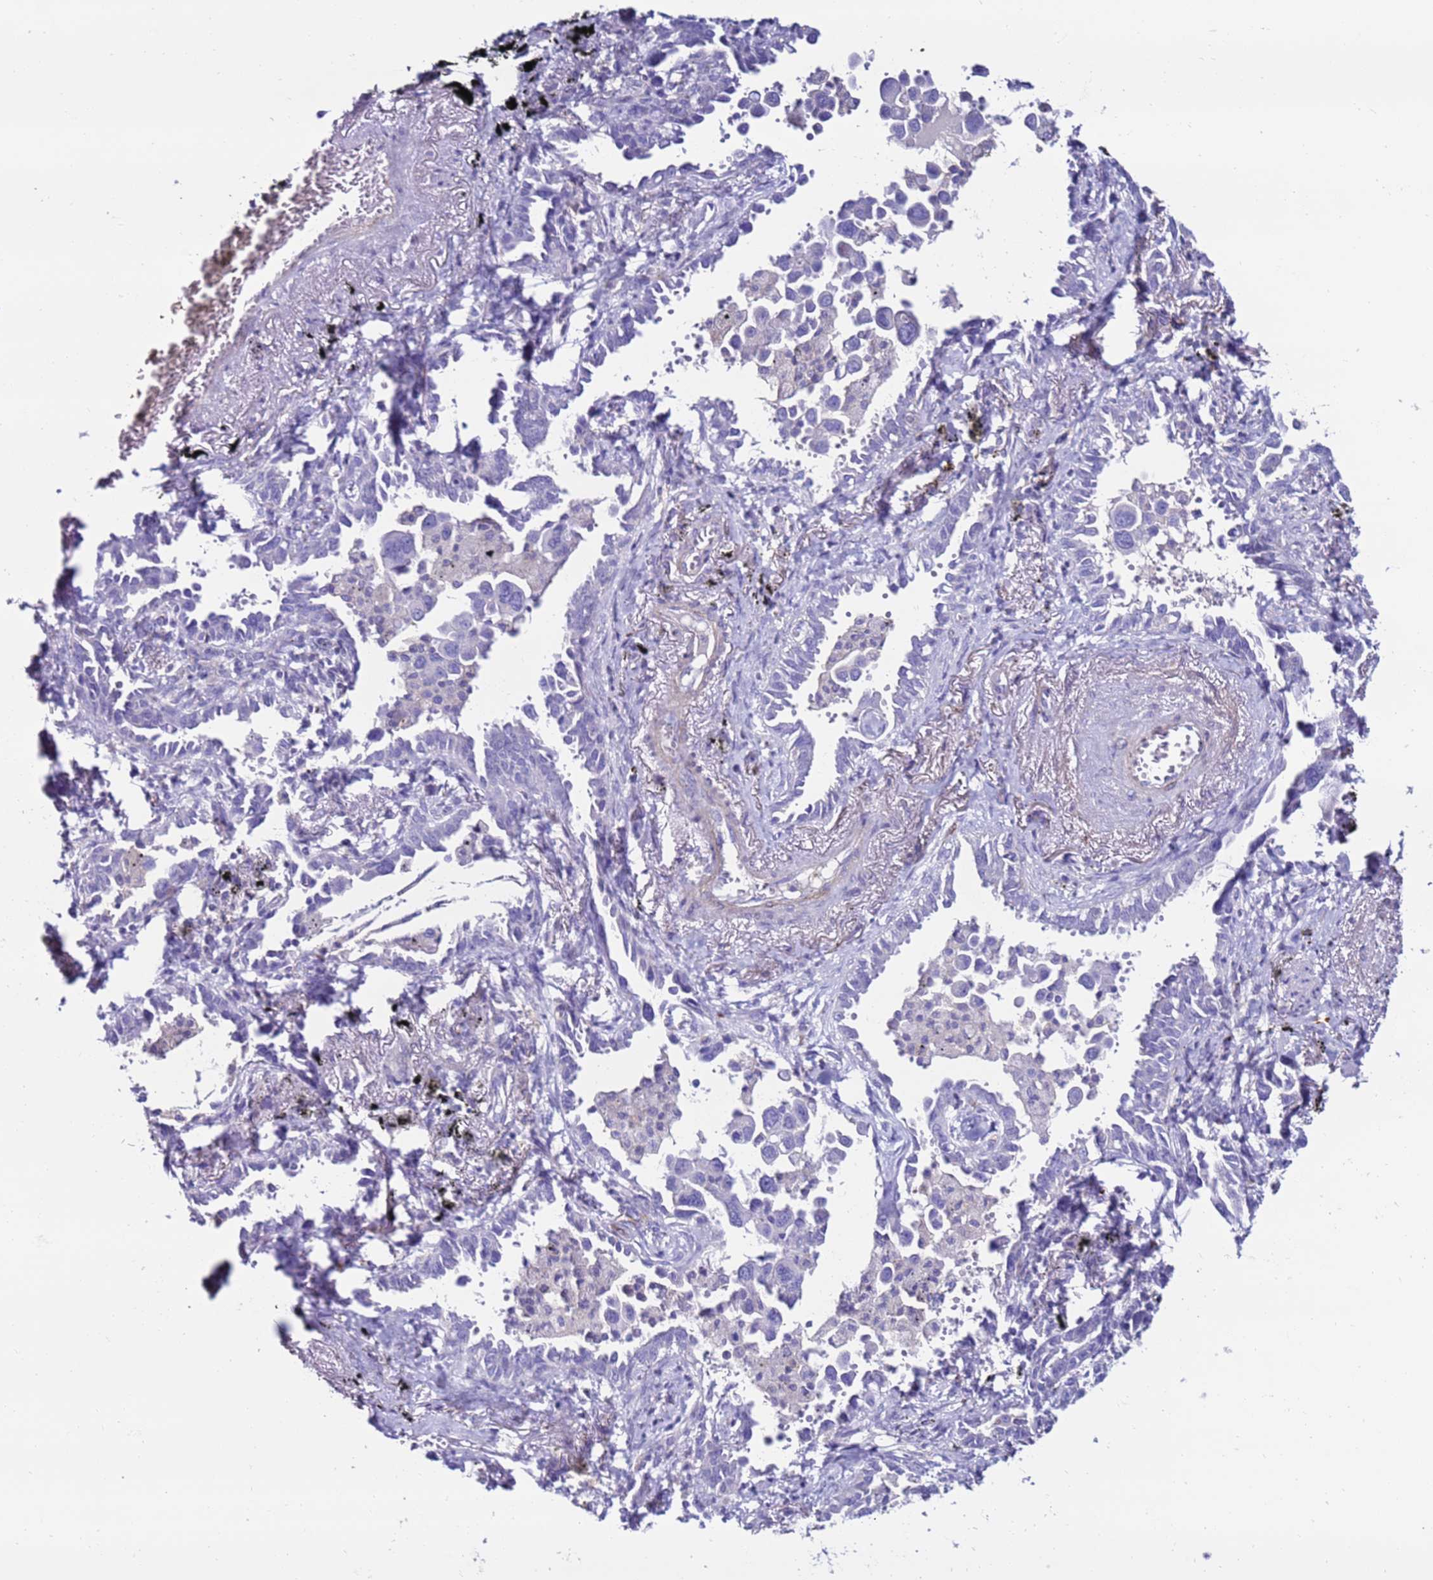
{"staining": {"intensity": "negative", "quantity": "none", "location": "none"}, "tissue": "lung cancer", "cell_type": "Tumor cells", "image_type": "cancer", "snomed": [{"axis": "morphology", "description": "Adenocarcinoma, NOS"}, {"axis": "topography", "description": "Lung"}], "caption": "A high-resolution image shows immunohistochemistry (IHC) staining of lung adenocarcinoma, which exhibits no significant staining in tumor cells. (Immunohistochemistry (ihc), brightfield microscopy, high magnification).", "gene": "CLEC4M", "patient": {"sex": "male", "age": 67}}